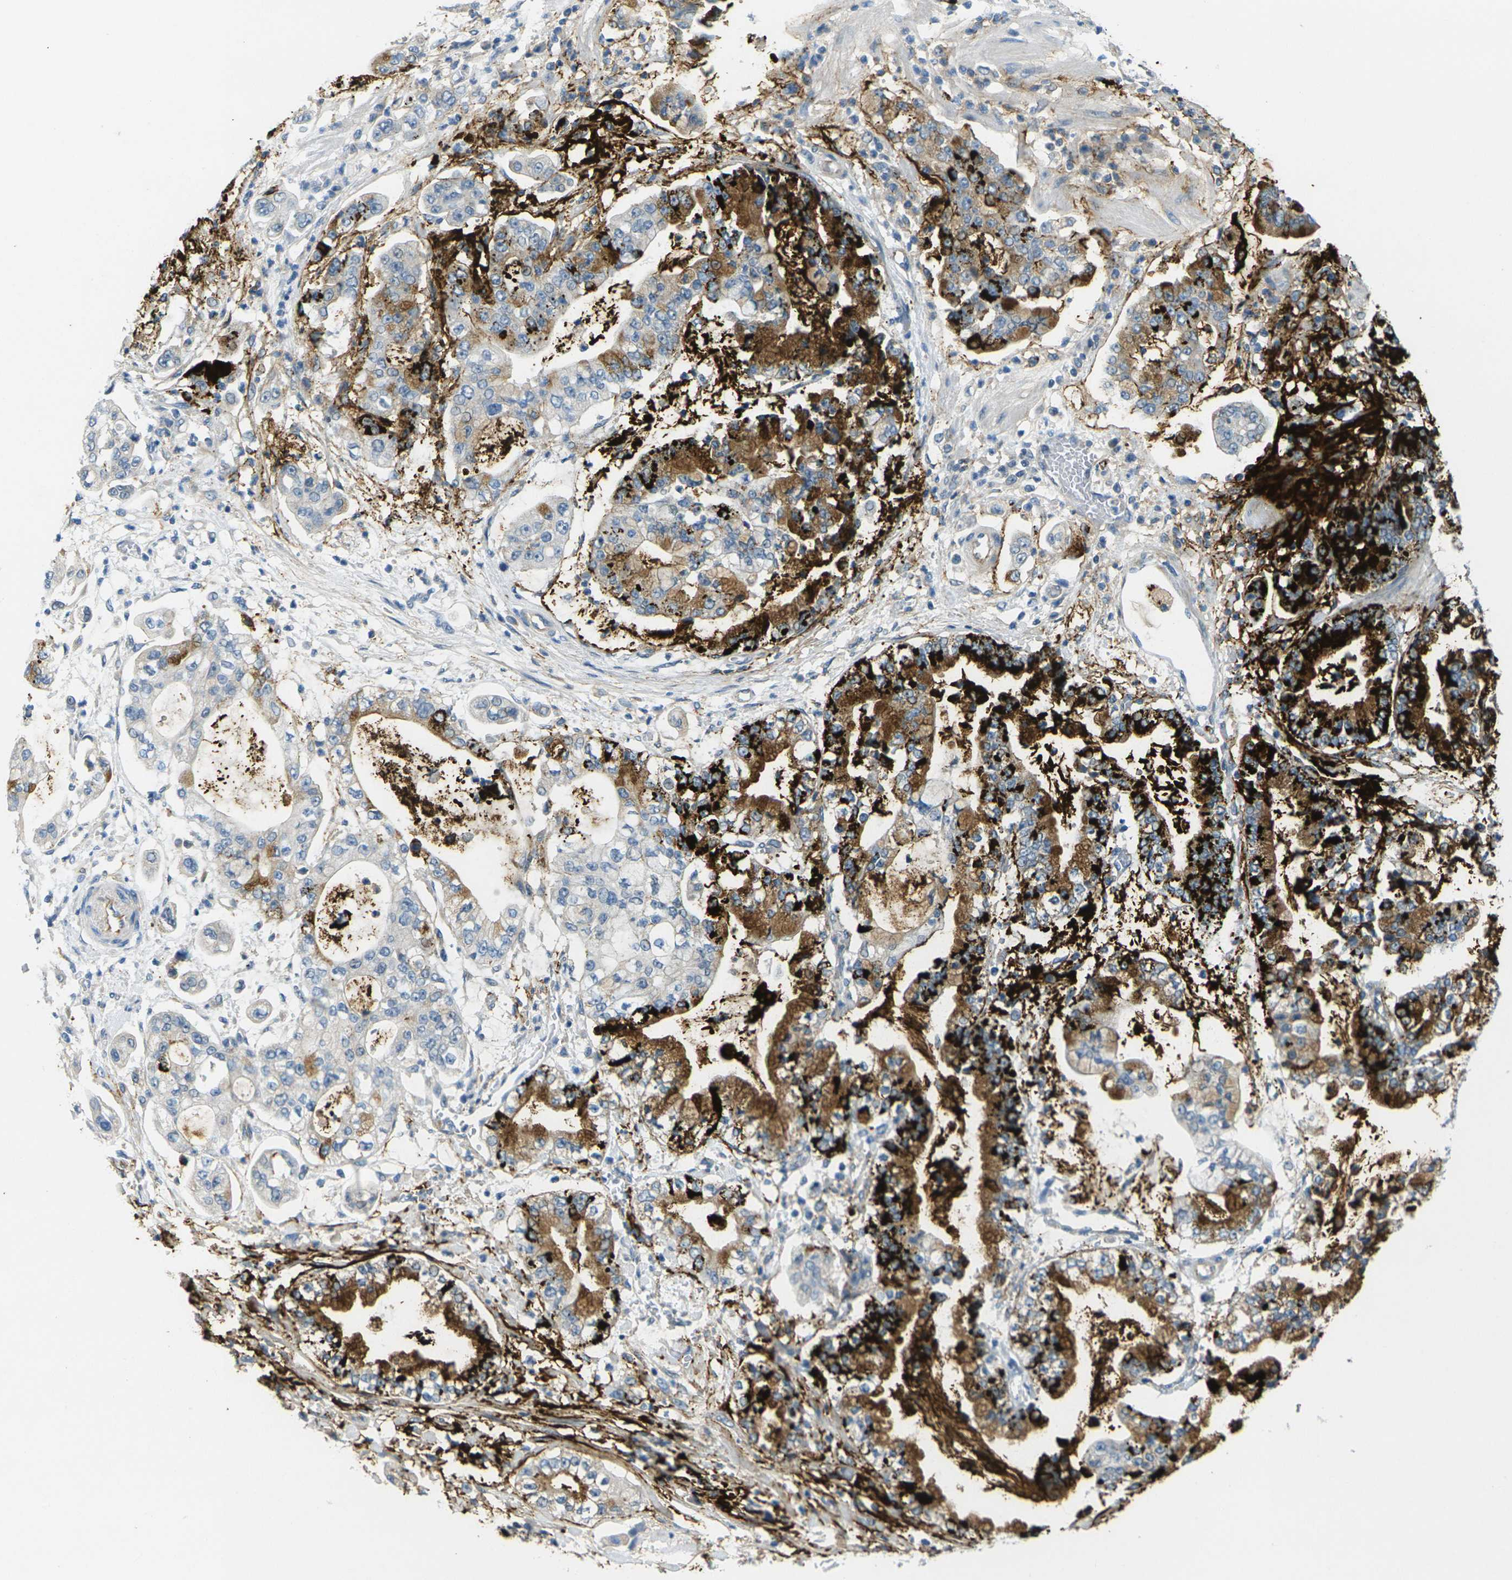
{"staining": {"intensity": "moderate", "quantity": "25%-75%", "location": "cytoplasmic/membranous"}, "tissue": "stomach cancer", "cell_type": "Tumor cells", "image_type": "cancer", "snomed": [{"axis": "morphology", "description": "Adenocarcinoma, NOS"}, {"axis": "topography", "description": "Stomach"}], "caption": "A brown stain highlights moderate cytoplasmic/membranous positivity of a protein in human stomach cancer tumor cells.", "gene": "CYP2C8", "patient": {"sex": "male", "age": 76}}